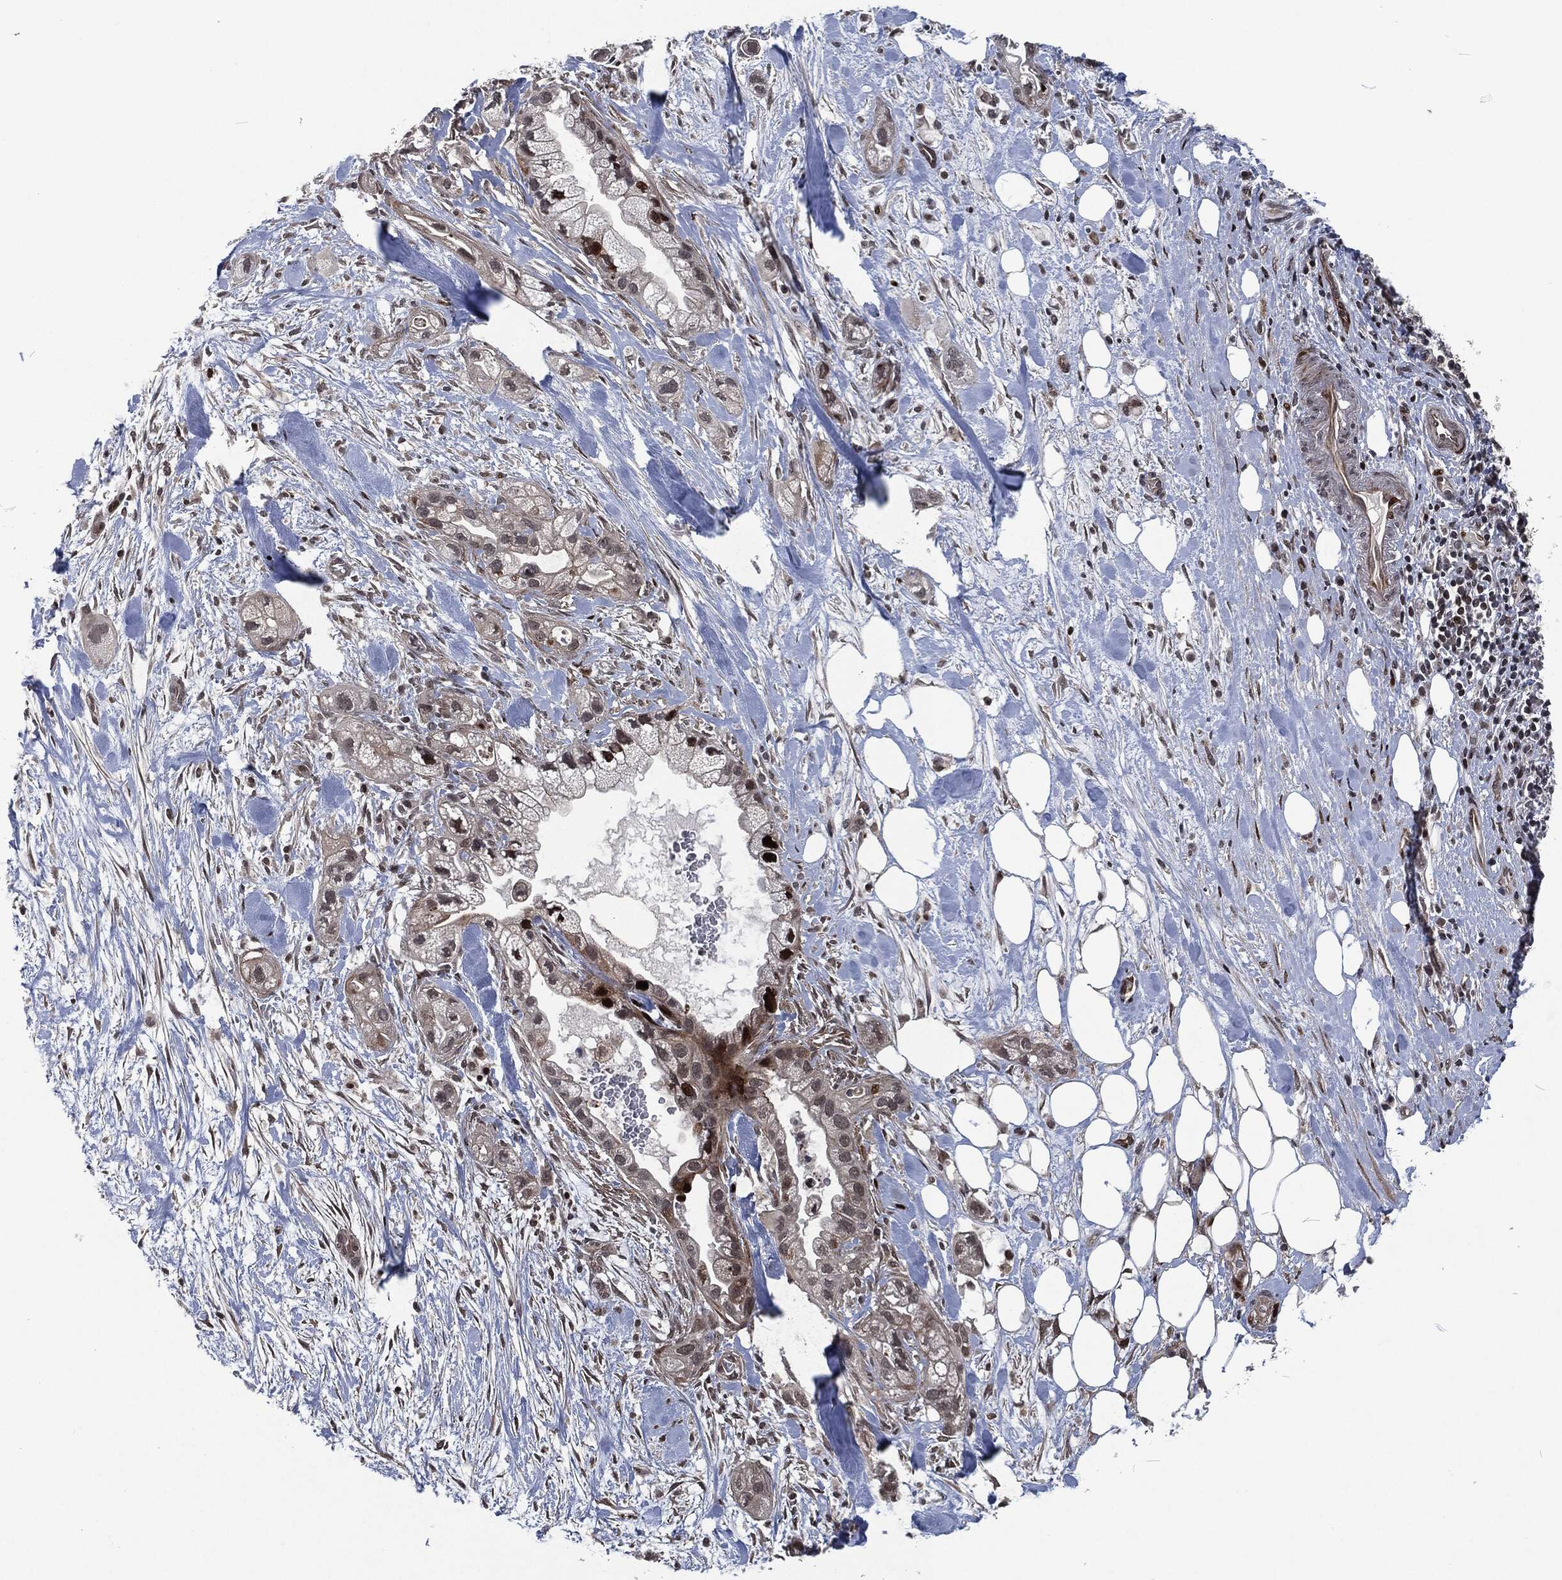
{"staining": {"intensity": "strong", "quantity": "<25%", "location": "nuclear"}, "tissue": "pancreatic cancer", "cell_type": "Tumor cells", "image_type": "cancer", "snomed": [{"axis": "morphology", "description": "Adenocarcinoma, NOS"}, {"axis": "topography", "description": "Pancreas"}], "caption": "Pancreatic cancer stained with a brown dye shows strong nuclear positive positivity in approximately <25% of tumor cells.", "gene": "EGFR", "patient": {"sex": "male", "age": 44}}